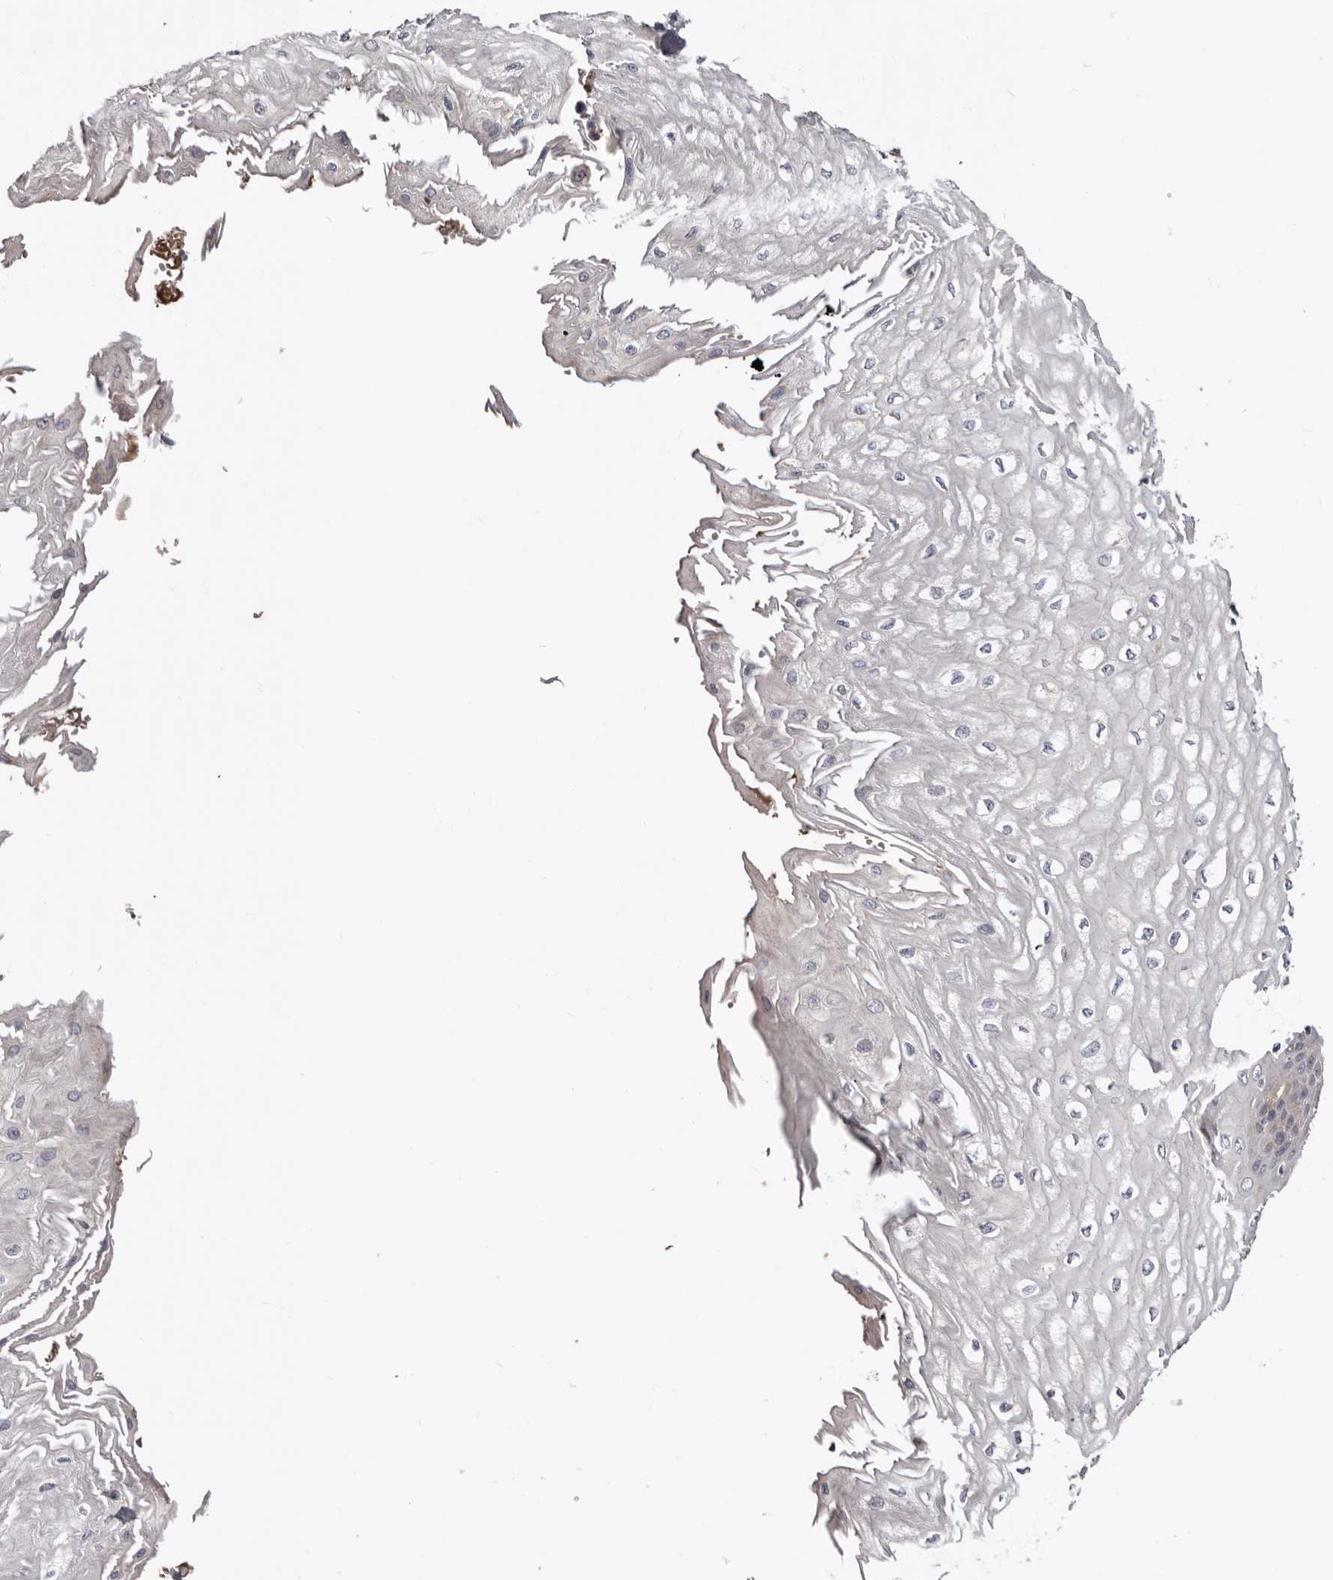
{"staining": {"intensity": "weak", "quantity": "<25%", "location": "cytoplasmic/membranous"}, "tissue": "esophagus", "cell_type": "Squamous epithelial cells", "image_type": "normal", "snomed": [{"axis": "morphology", "description": "Normal tissue, NOS"}, {"axis": "topography", "description": "Esophagus"}], "caption": "Image shows no protein expression in squamous epithelial cells of unremarkable esophagus. Brightfield microscopy of immunohistochemistry stained with DAB (3,3'-diaminobenzidine) (brown) and hematoxylin (blue), captured at high magnification.", "gene": "SPTA1", "patient": {"sex": "male", "age": 60}}